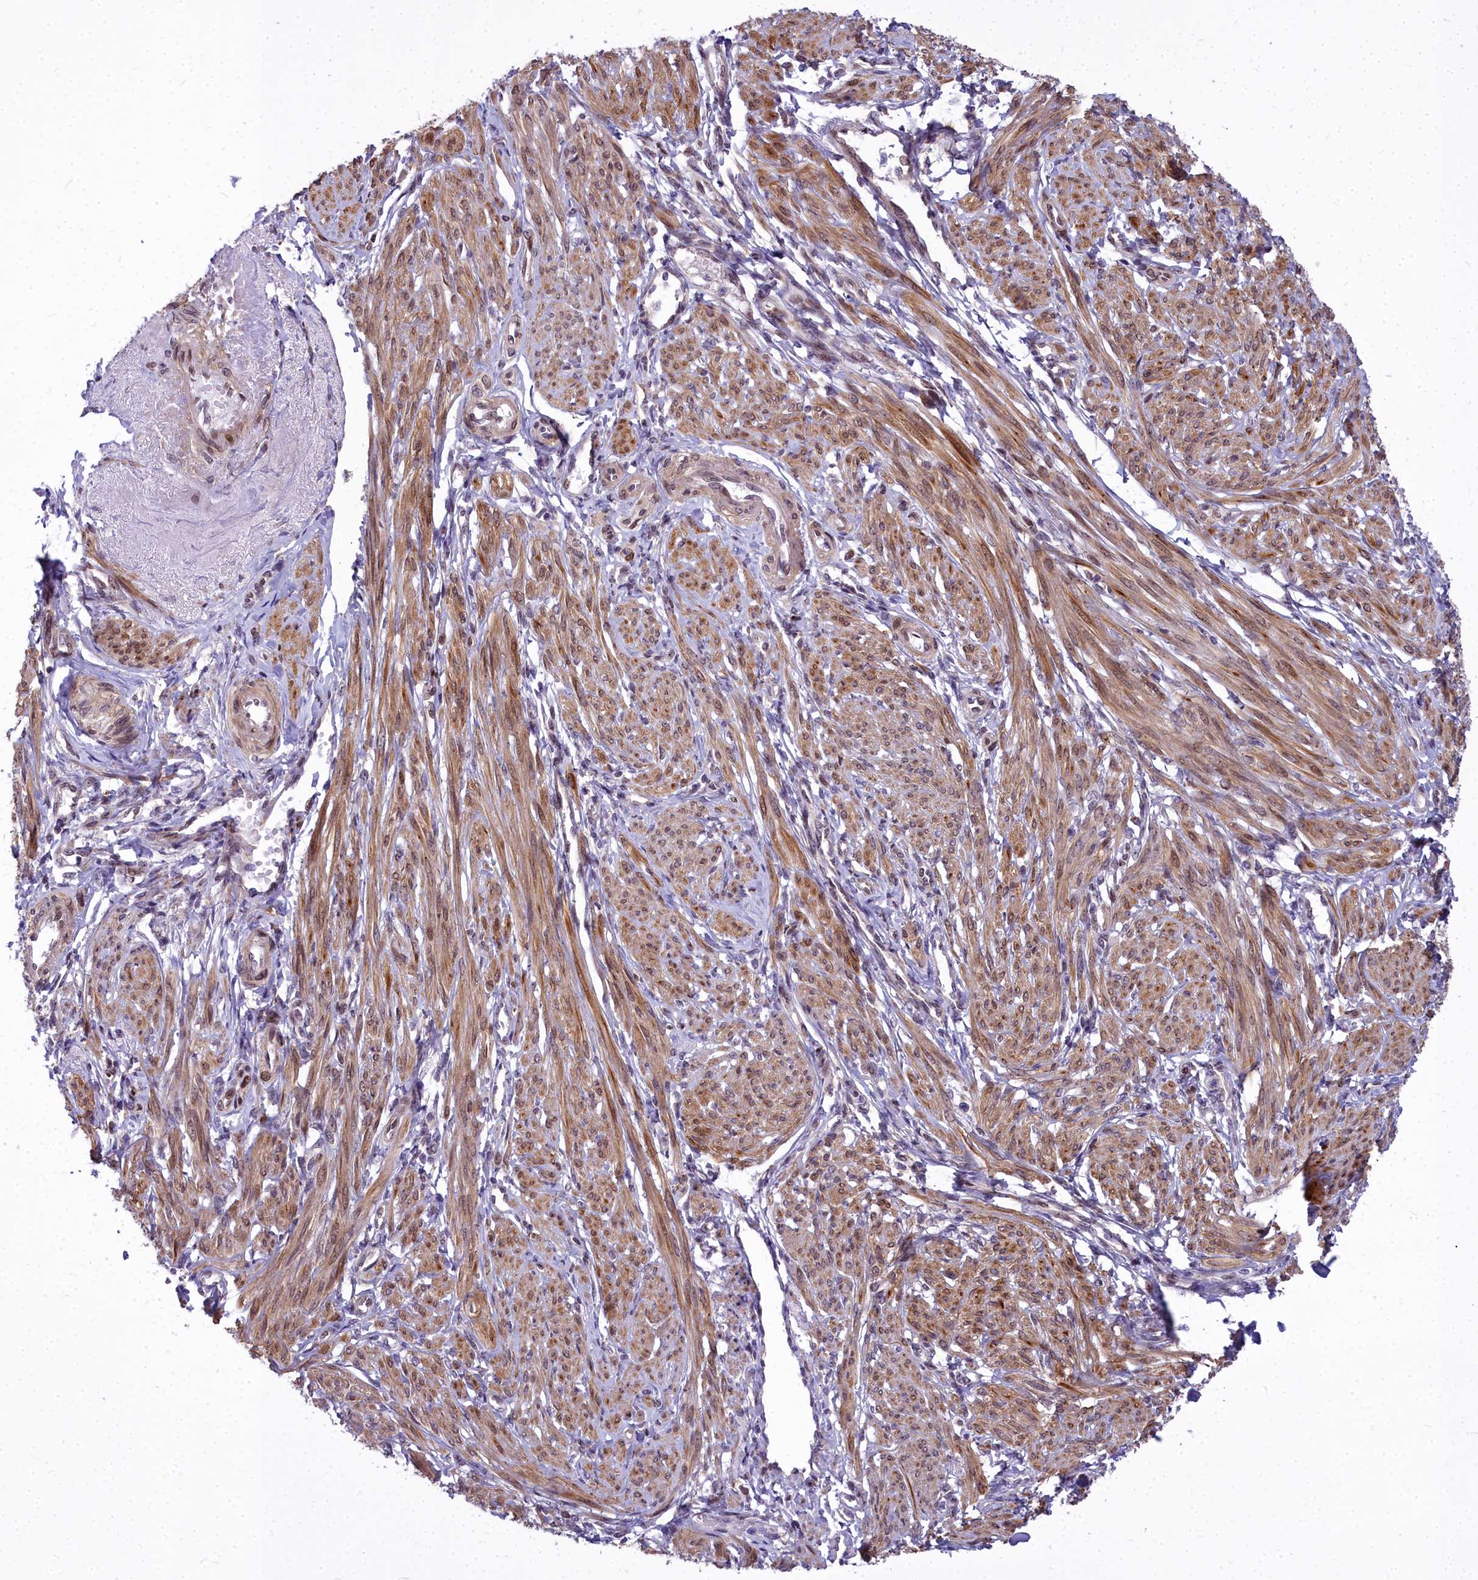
{"staining": {"intensity": "moderate", "quantity": ">75%", "location": "cytoplasmic/membranous,nuclear"}, "tissue": "smooth muscle", "cell_type": "Smooth muscle cells", "image_type": "normal", "snomed": [{"axis": "morphology", "description": "Normal tissue, NOS"}, {"axis": "topography", "description": "Smooth muscle"}], "caption": "Smooth muscle stained with immunohistochemistry exhibits moderate cytoplasmic/membranous,nuclear positivity in about >75% of smooth muscle cells. (Stains: DAB (3,3'-diaminobenzidine) in brown, nuclei in blue, Microscopy: brightfield microscopy at high magnification).", "gene": "ABCB8", "patient": {"sex": "female", "age": 39}}